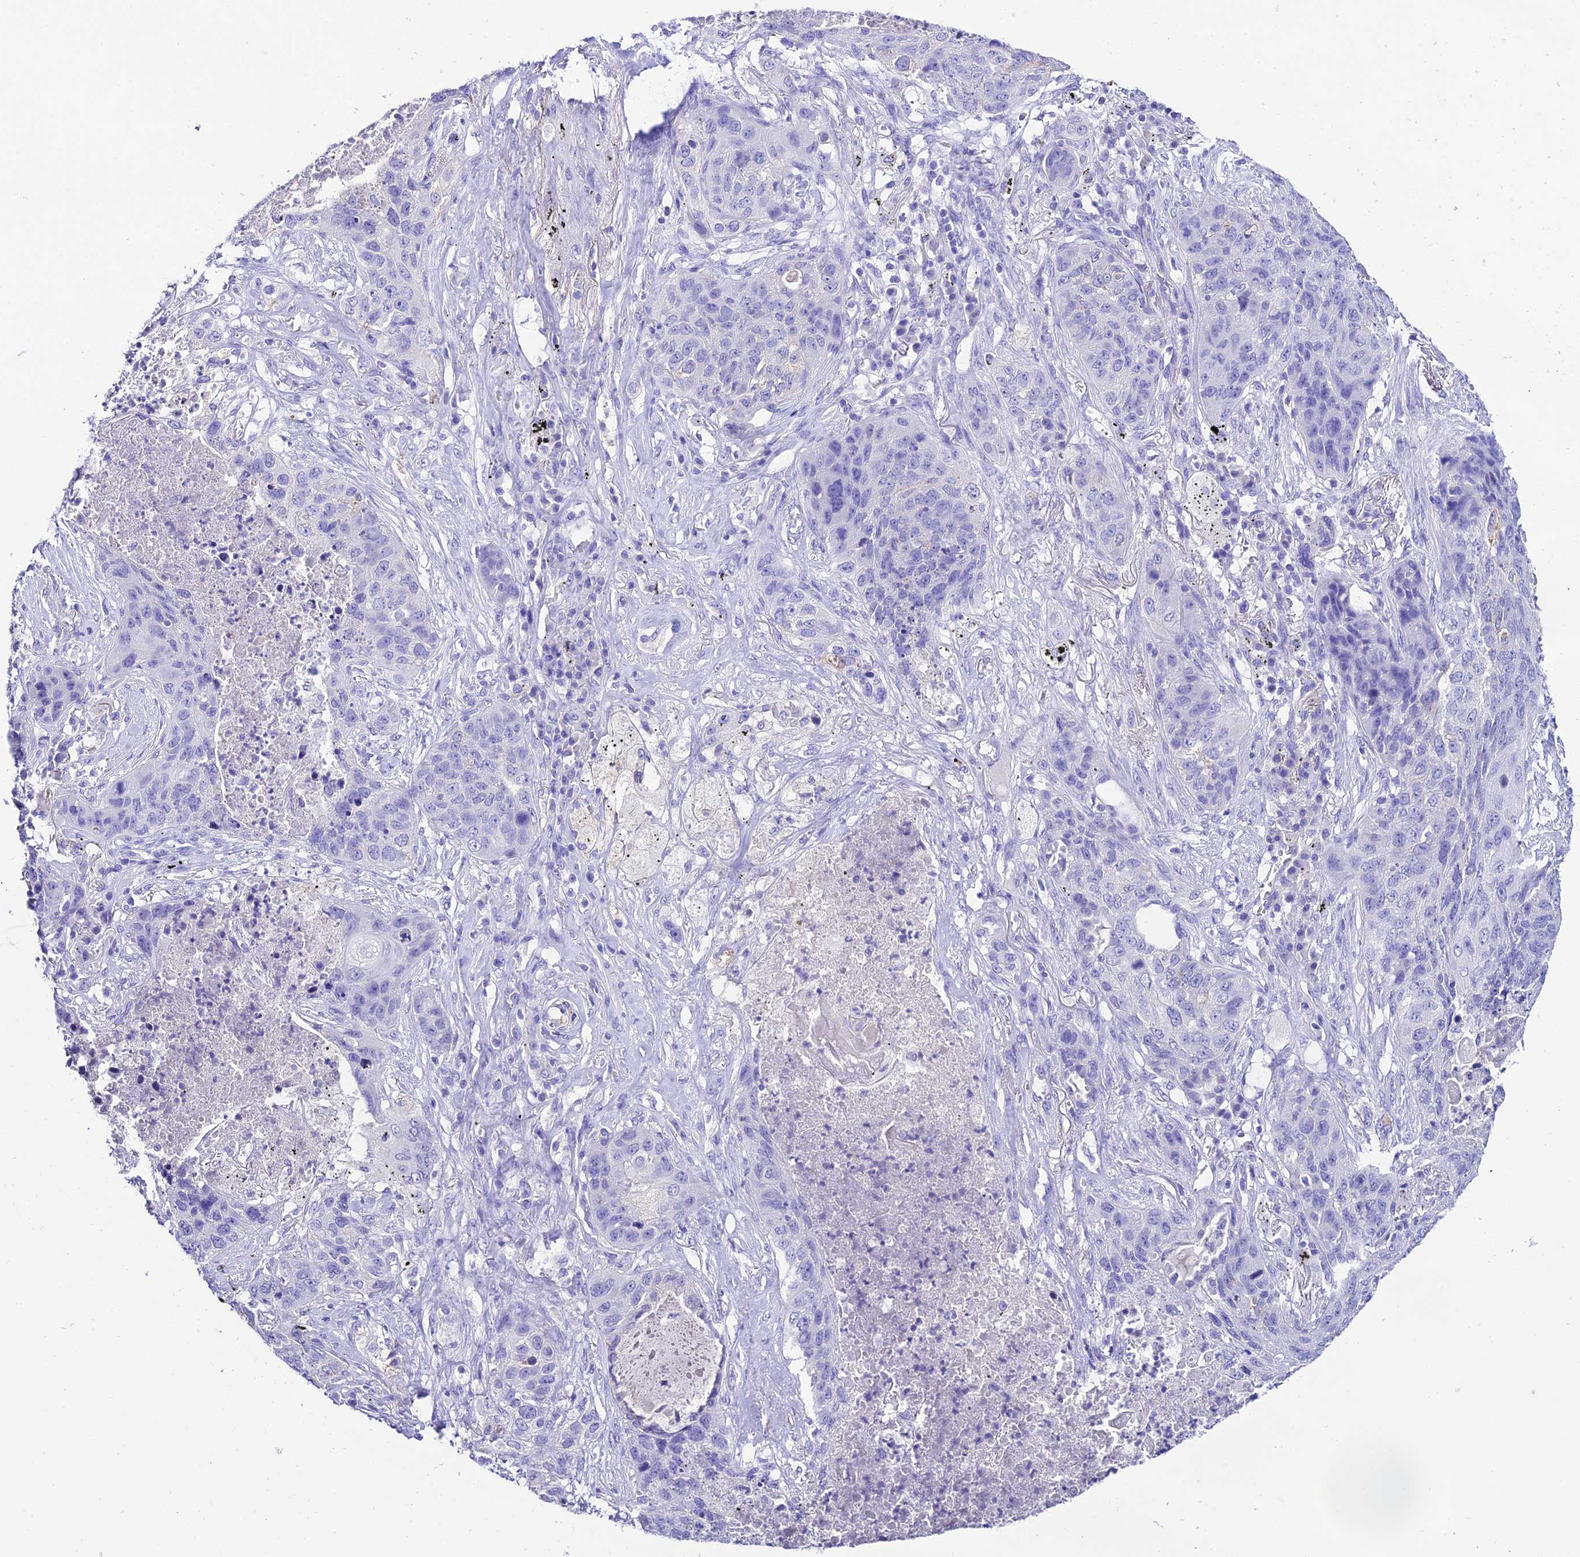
{"staining": {"intensity": "negative", "quantity": "none", "location": "none"}, "tissue": "lung cancer", "cell_type": "Tumor cells", "image_type": "cancer", "snomed": [{"axis": "morphology", "description": "Squamous cell carcinoma, NOS"}, {"axis": "topography", "description": "Lung"}], "caption": "This is a photomicrograph of immunohistochemistry staining of squamous cell carcinoma (lung), which shows no expression in tumor cells.", "gene": "NLRP6", "patient": {"sex": "female", "age": 63}}